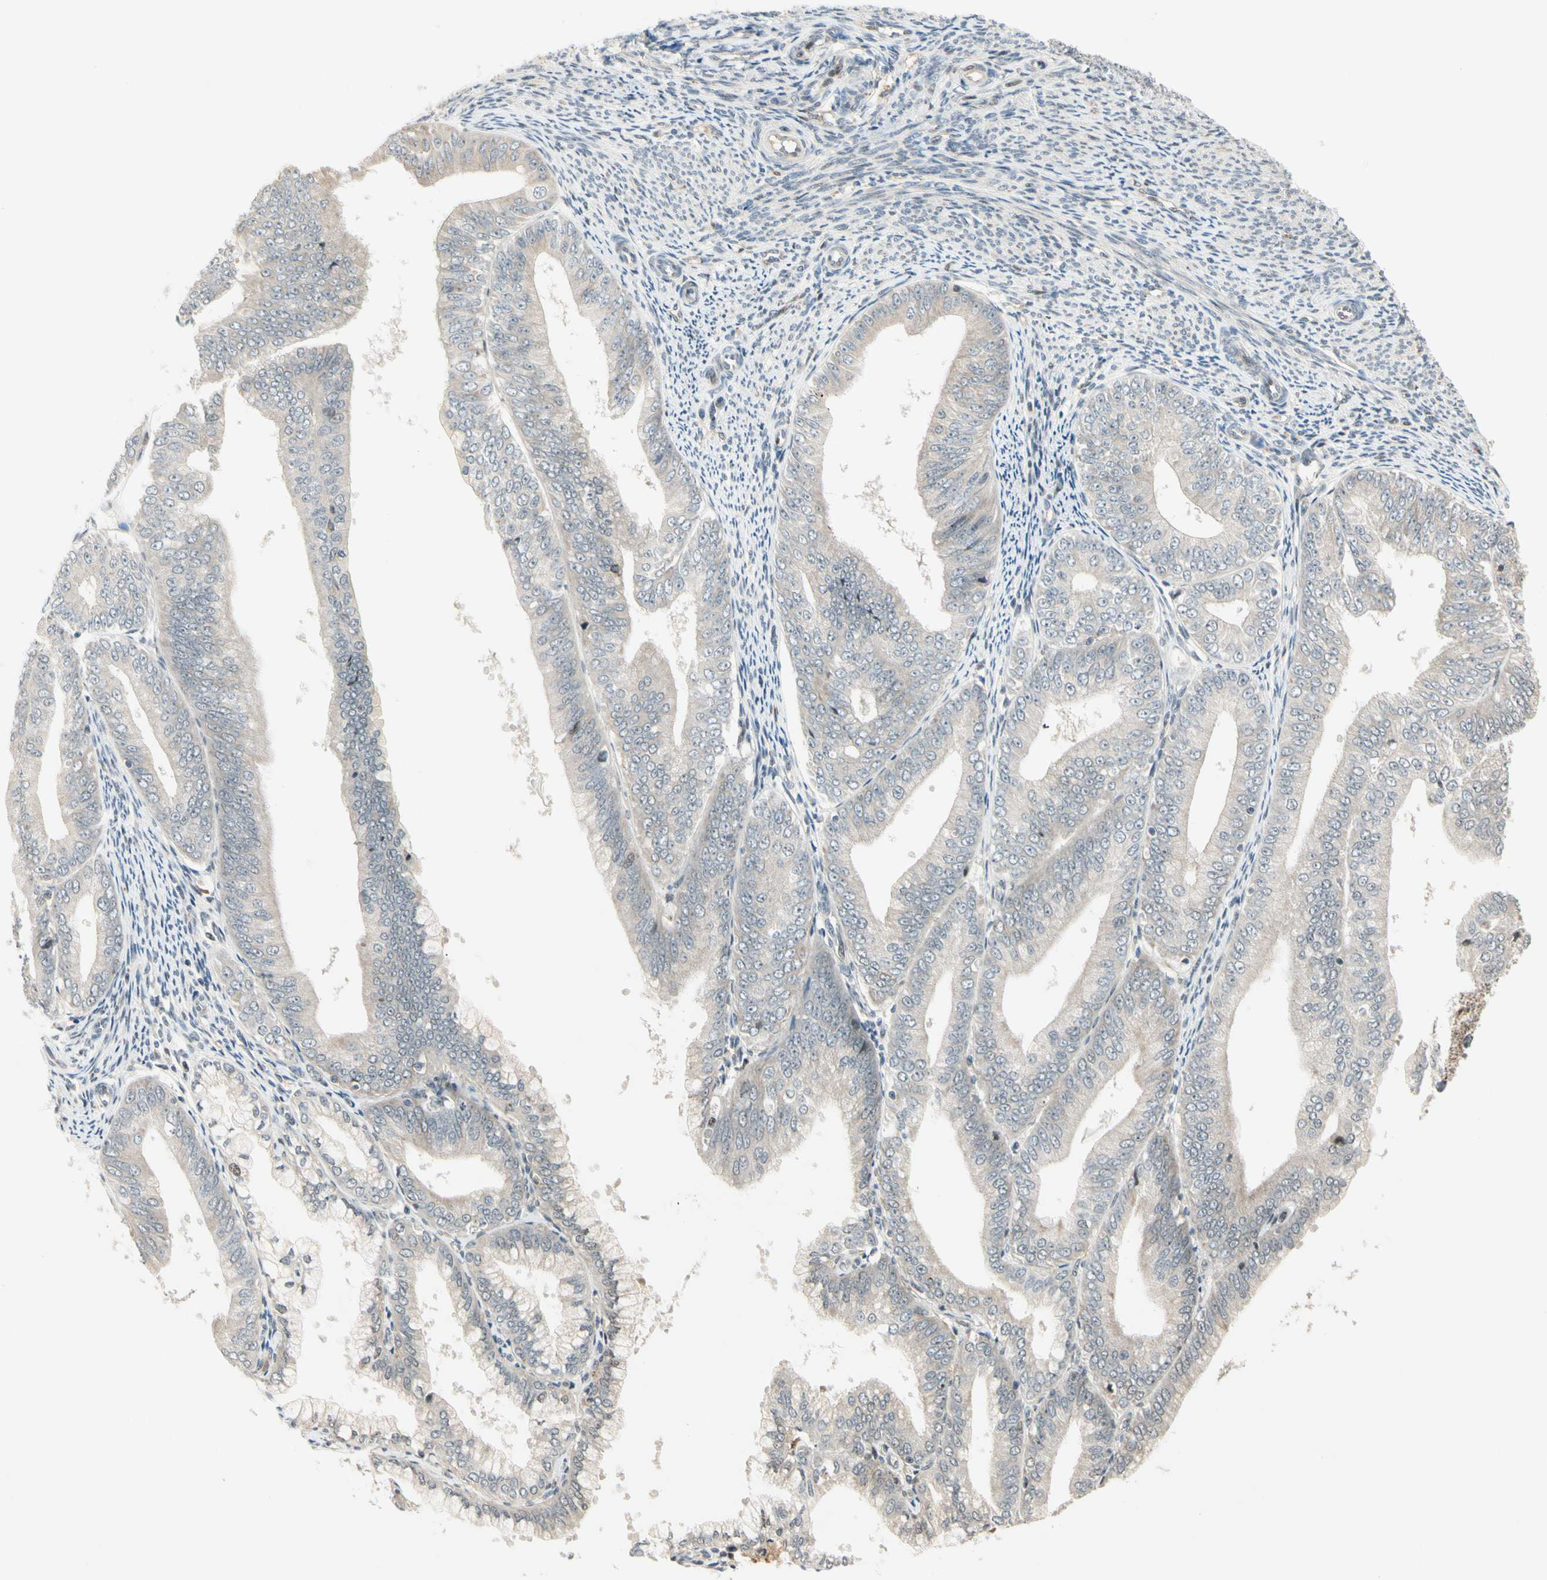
{"staining": {"intensity": "negative", "quantity": "none", "location": "none"}, "tissue": "endometrial cancer", "cell_type": "Tumor cells", "image_type": "cancer", "snomed": [{"axis": "morphology", "description": "Adenocarcinoma, NOS"}, {"axis": "topography", "description": "Endometrium"}], "caption": "There is no significant expression in tumor cells of endometrial cancer.", "gene": "FNDC3B", "patient": {"sex": "female", "age": 63}}